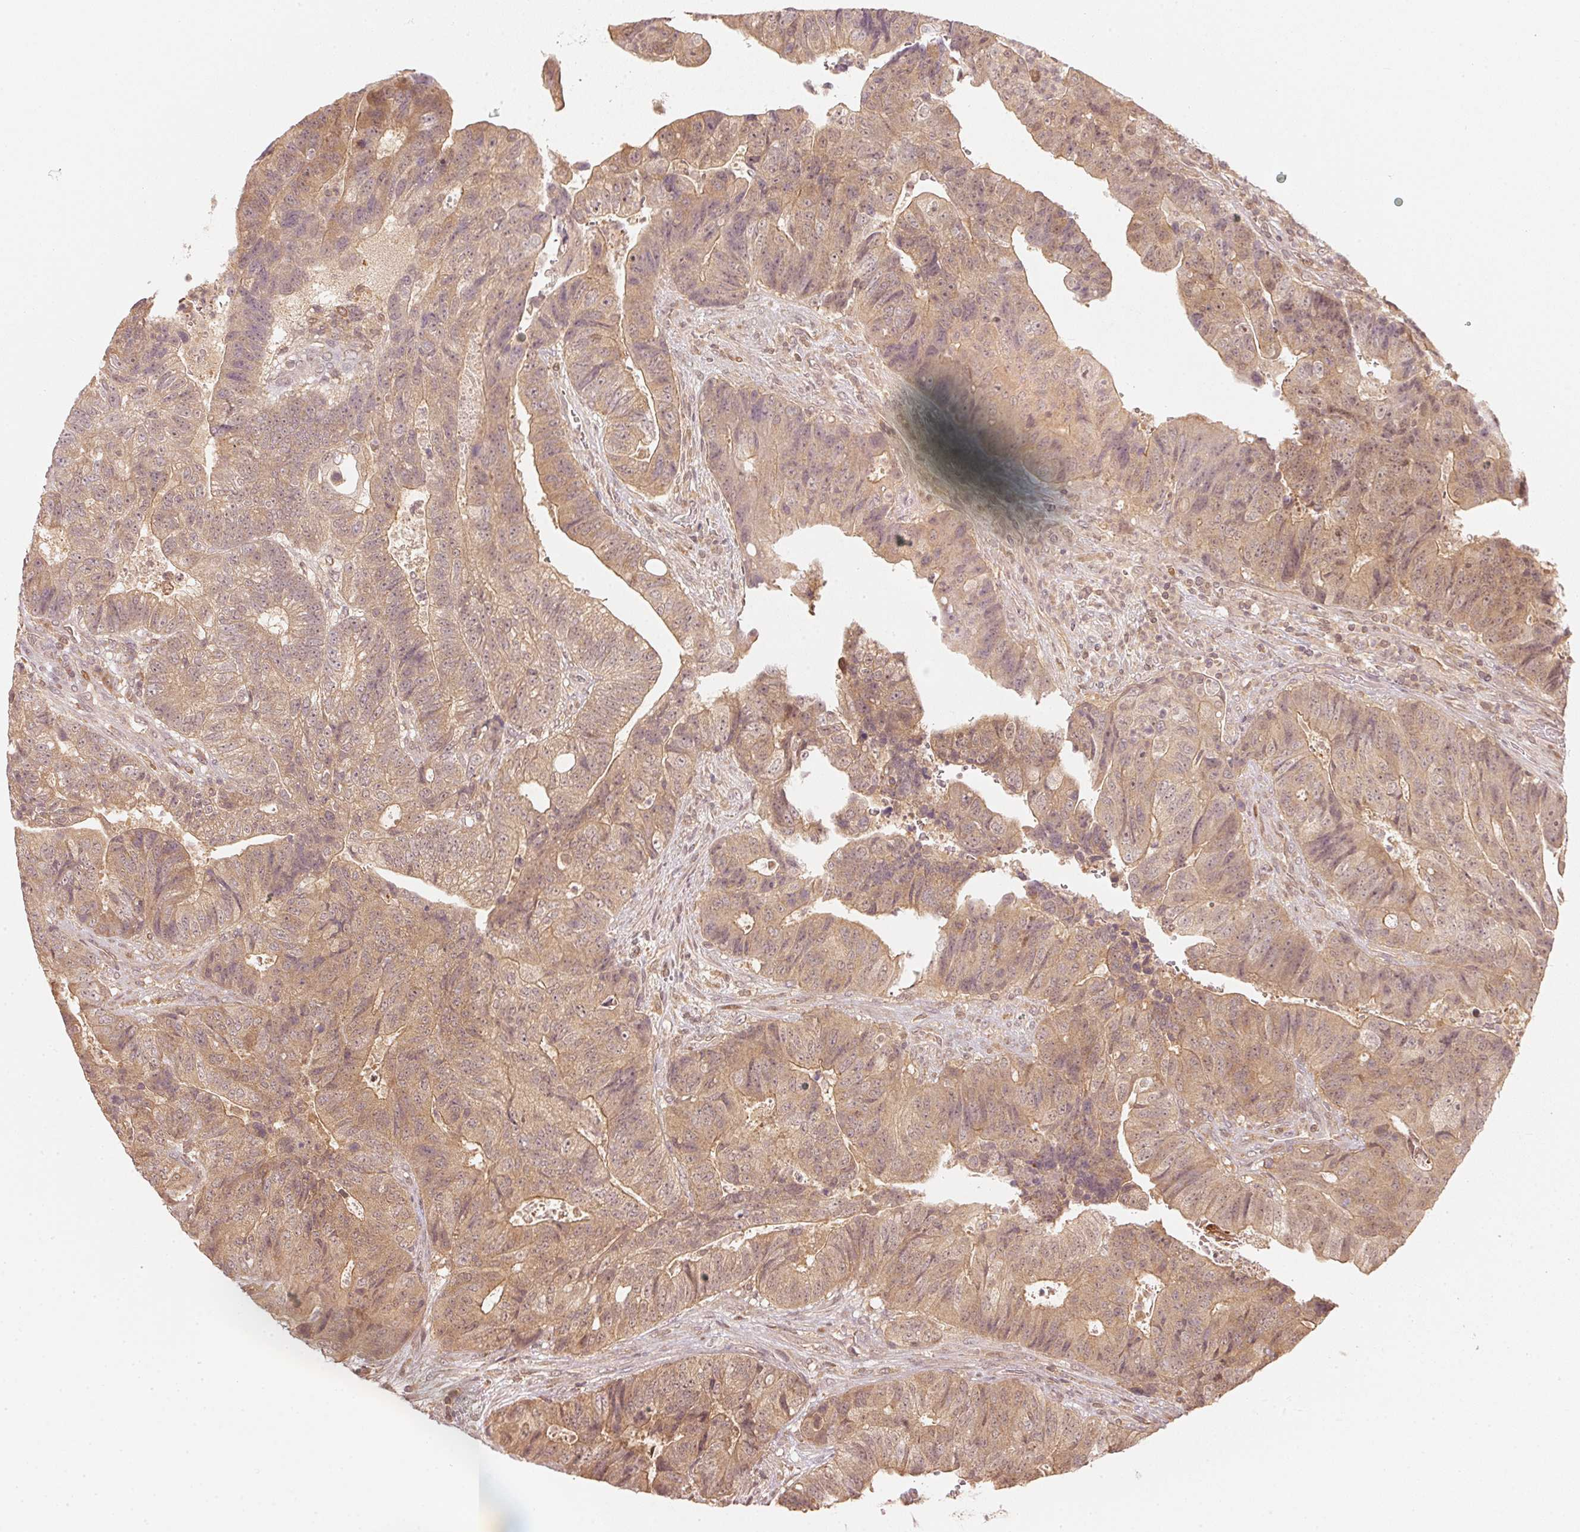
{"staining": {"intensity": "weak", "quantity": ">75%", "location": "cytoplasmic/membranous,nuclear"}, "tissue": "colorectal cancer", "cell_type": "Tumor cells", "image_type": "cancer", "snomed": [{"axis": "morphology", "description": "Normal tissue, NOS"}, {"axis": "morphology", "description": "Adenocarcinoma, NOS"}, {"axis": "topography", "description": "Colon"}], "caption": "High-power microscopy captured an immunohistochemistry photomicrograph of adenocarcinoma (colorectal), revealing weak cytoplasmic/membranous and nuclear staining in about >75% of tumor cells.", "gene": "UBE2L3", "patient": {"sex": "female", "age": 48}}